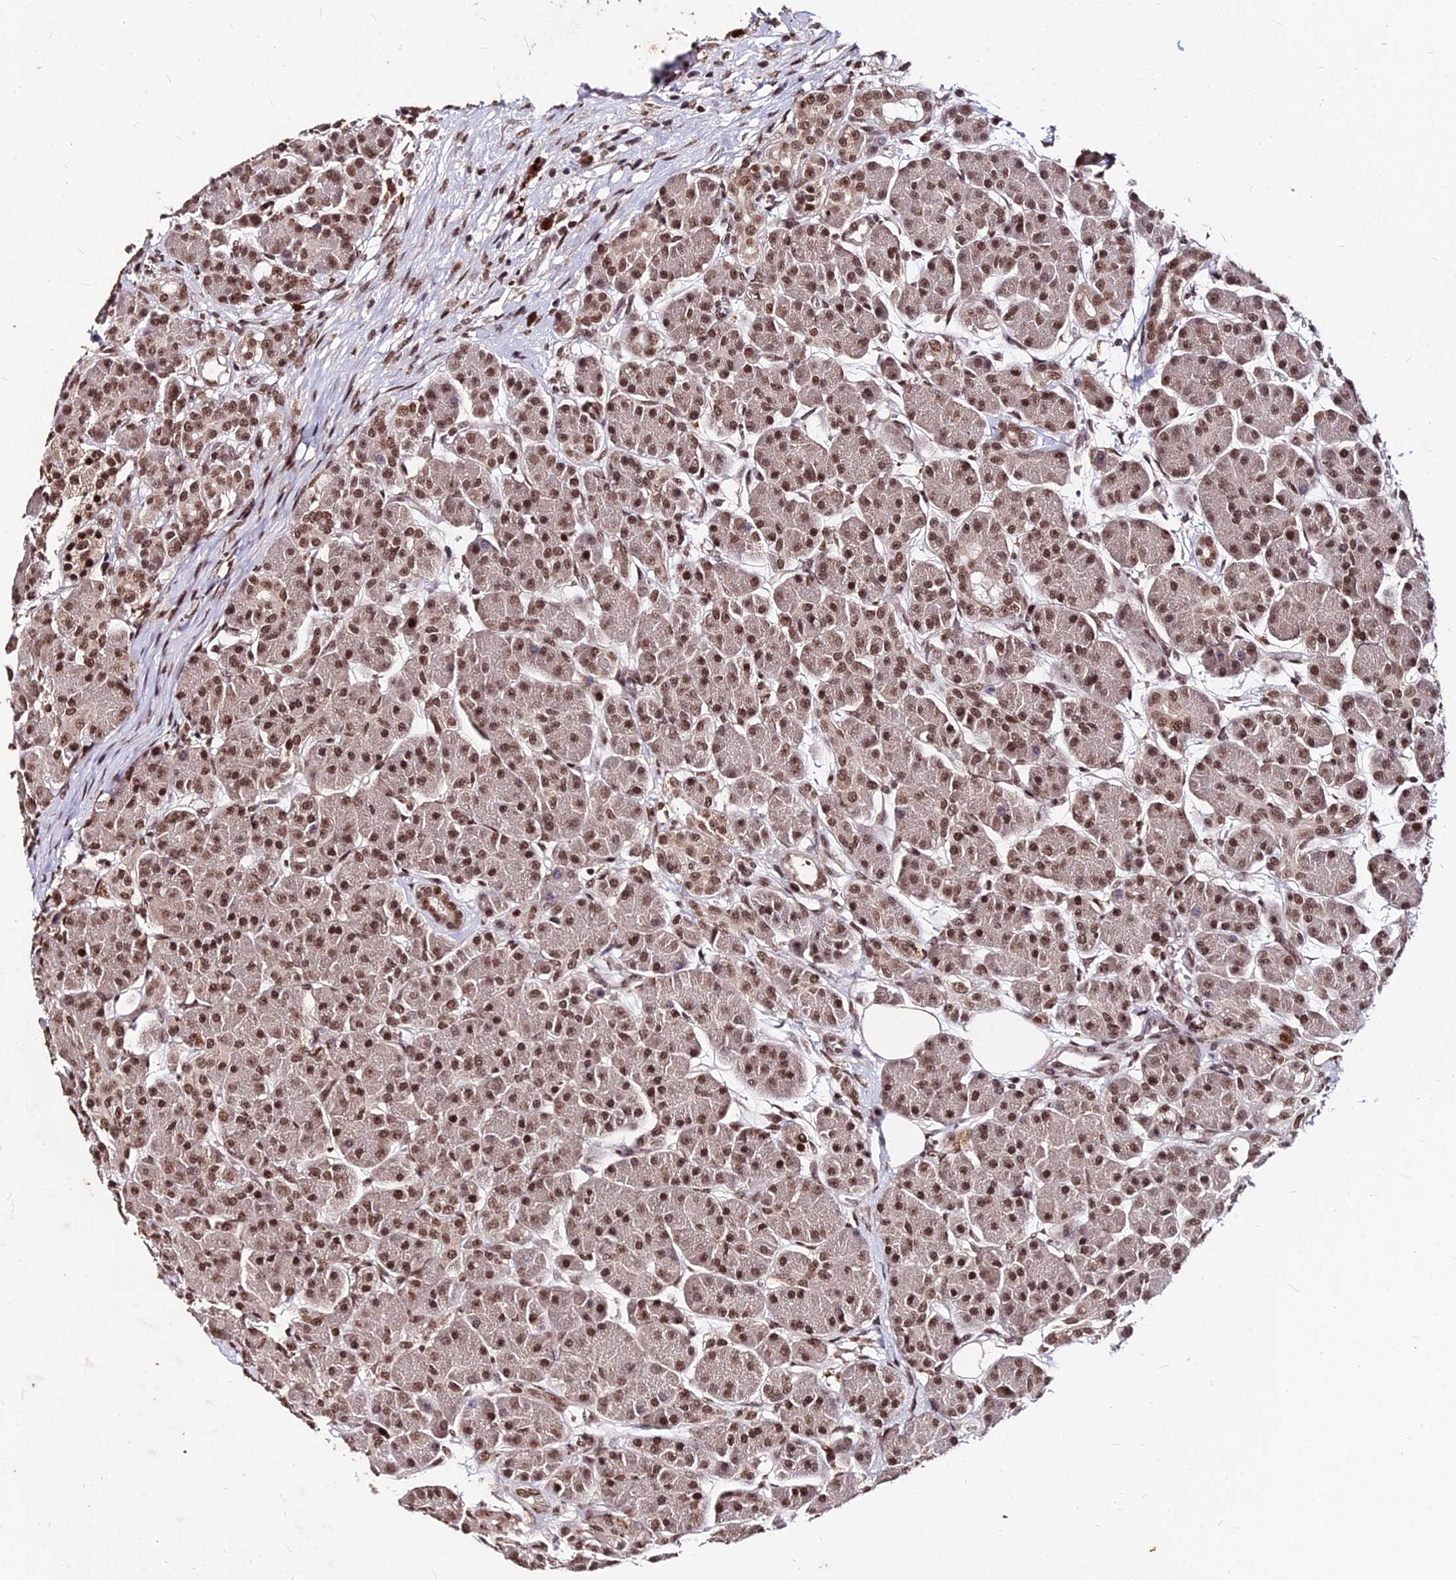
{"staining": {"intensity": "strong", "quantity": ">75%", "location": "cytoplasmic/membranous,nuclear"}, "tissue": "pancreas", "cell_type": "Exocrine glandular cells", "image_type": "normal", "snomed": [{"axis": "morphology", "description": "Normal tissue, NOS"}, {"axis": "topography", "description": "Pancreas"}], "caption": "Protein staining of normal pancreas reveals strong cytoplasmic/membranous,nuclear positivity in approximately >75% of exocrine glandular cells. Immunohistochemistry (ihc) stains the protein in brown and the nuclei are stained blue.", "gene": "ZBED4", "patient": {"sex": "male", "age": 63}}